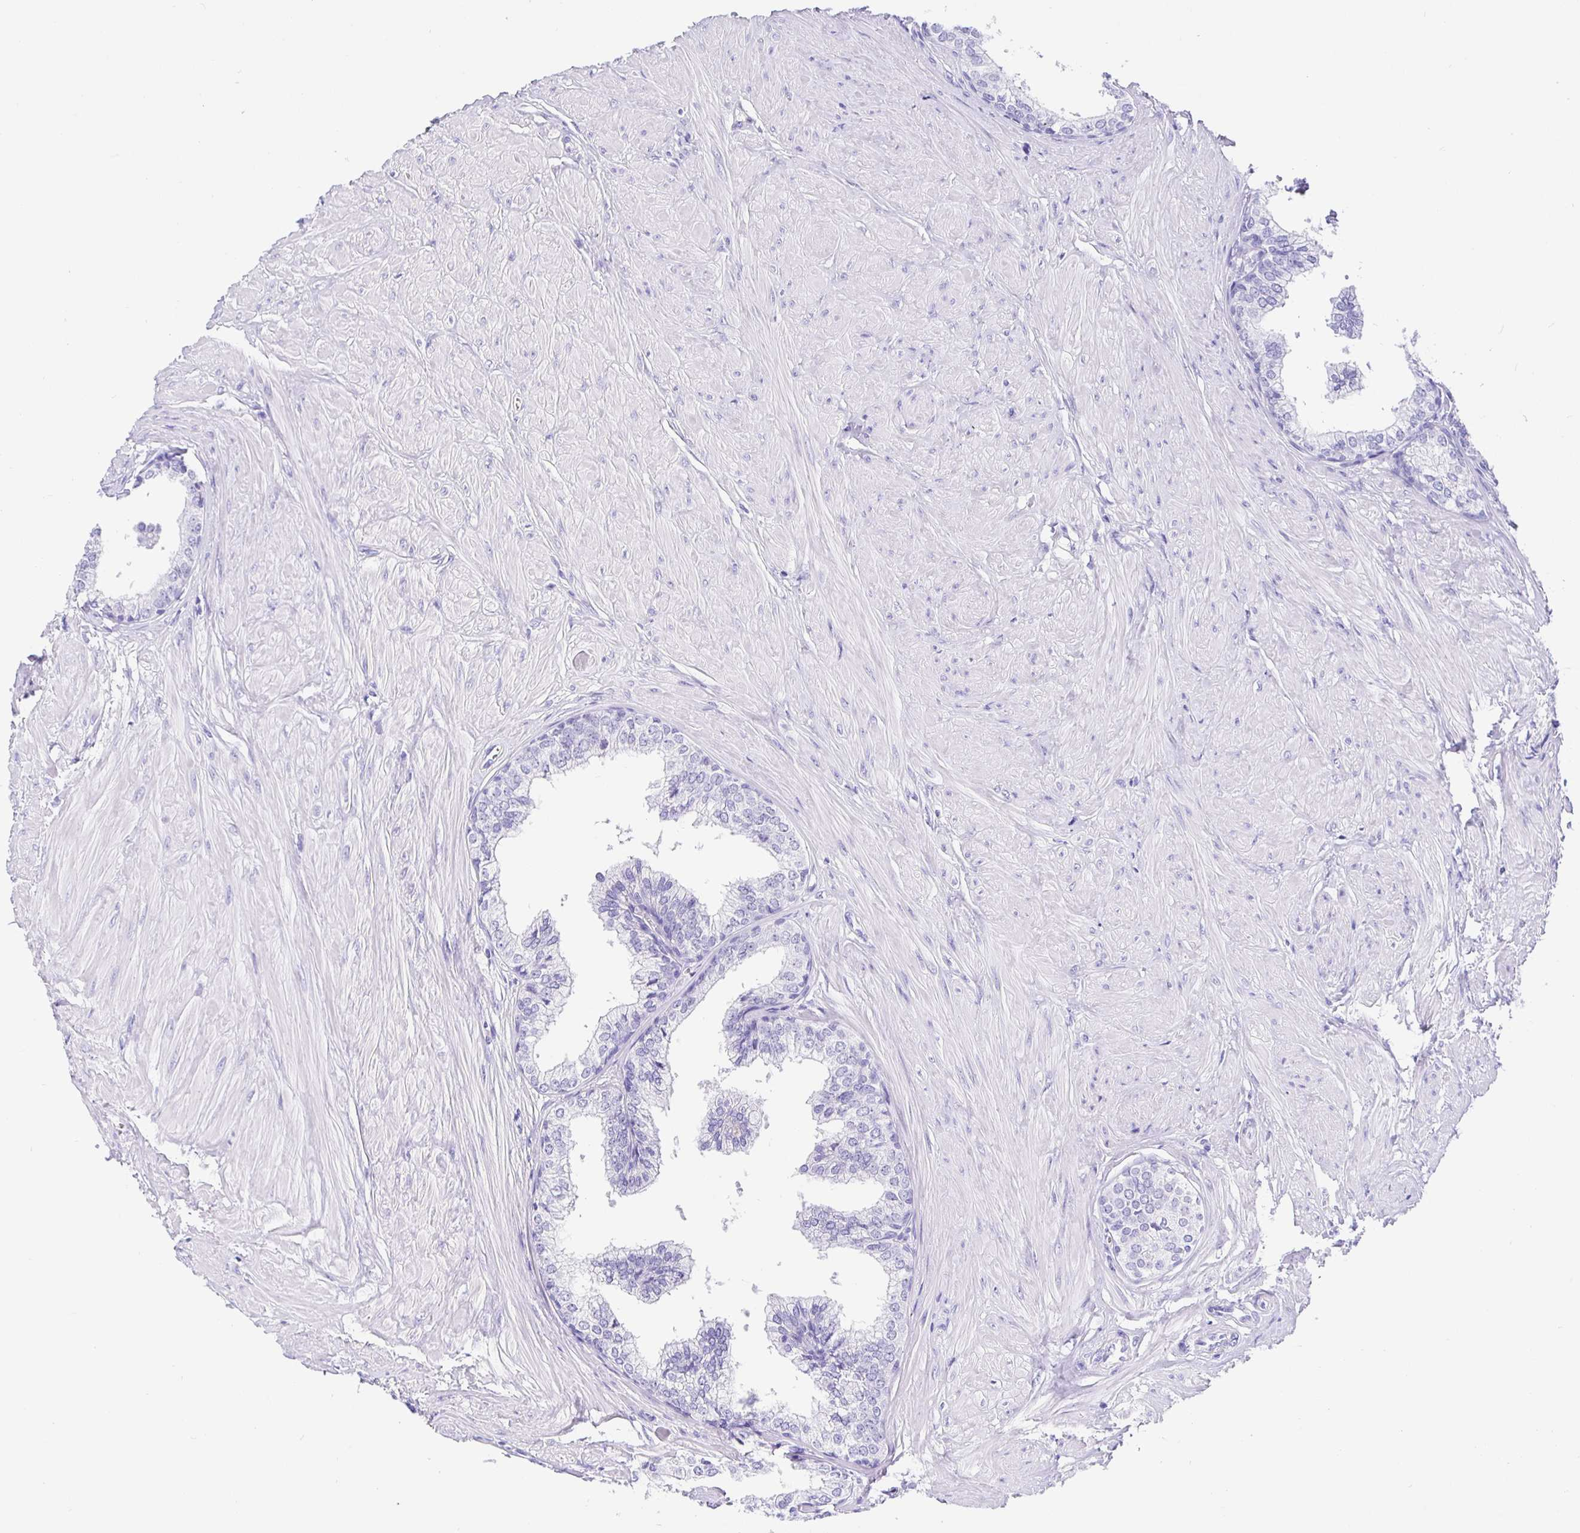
{"staining": {"intensity": "negative", "quantity": "none", "location": "none"}, "tissue": "prostate", "cell_type": "Glandular cells", "image_type": "normal", "snomed": [{"axis": "morphology", "description": "Normal tissue, NOS"}, {"axis": "topography", "description": "Prostate"}, {"axis": "topography", "description": "Peripheral nerve tissue"}], "caption": "The image displays no staining of glandular cells in benign prostate.", "gene": "PRAMEF18", "patient": {"sex": "male", "age": 55}}